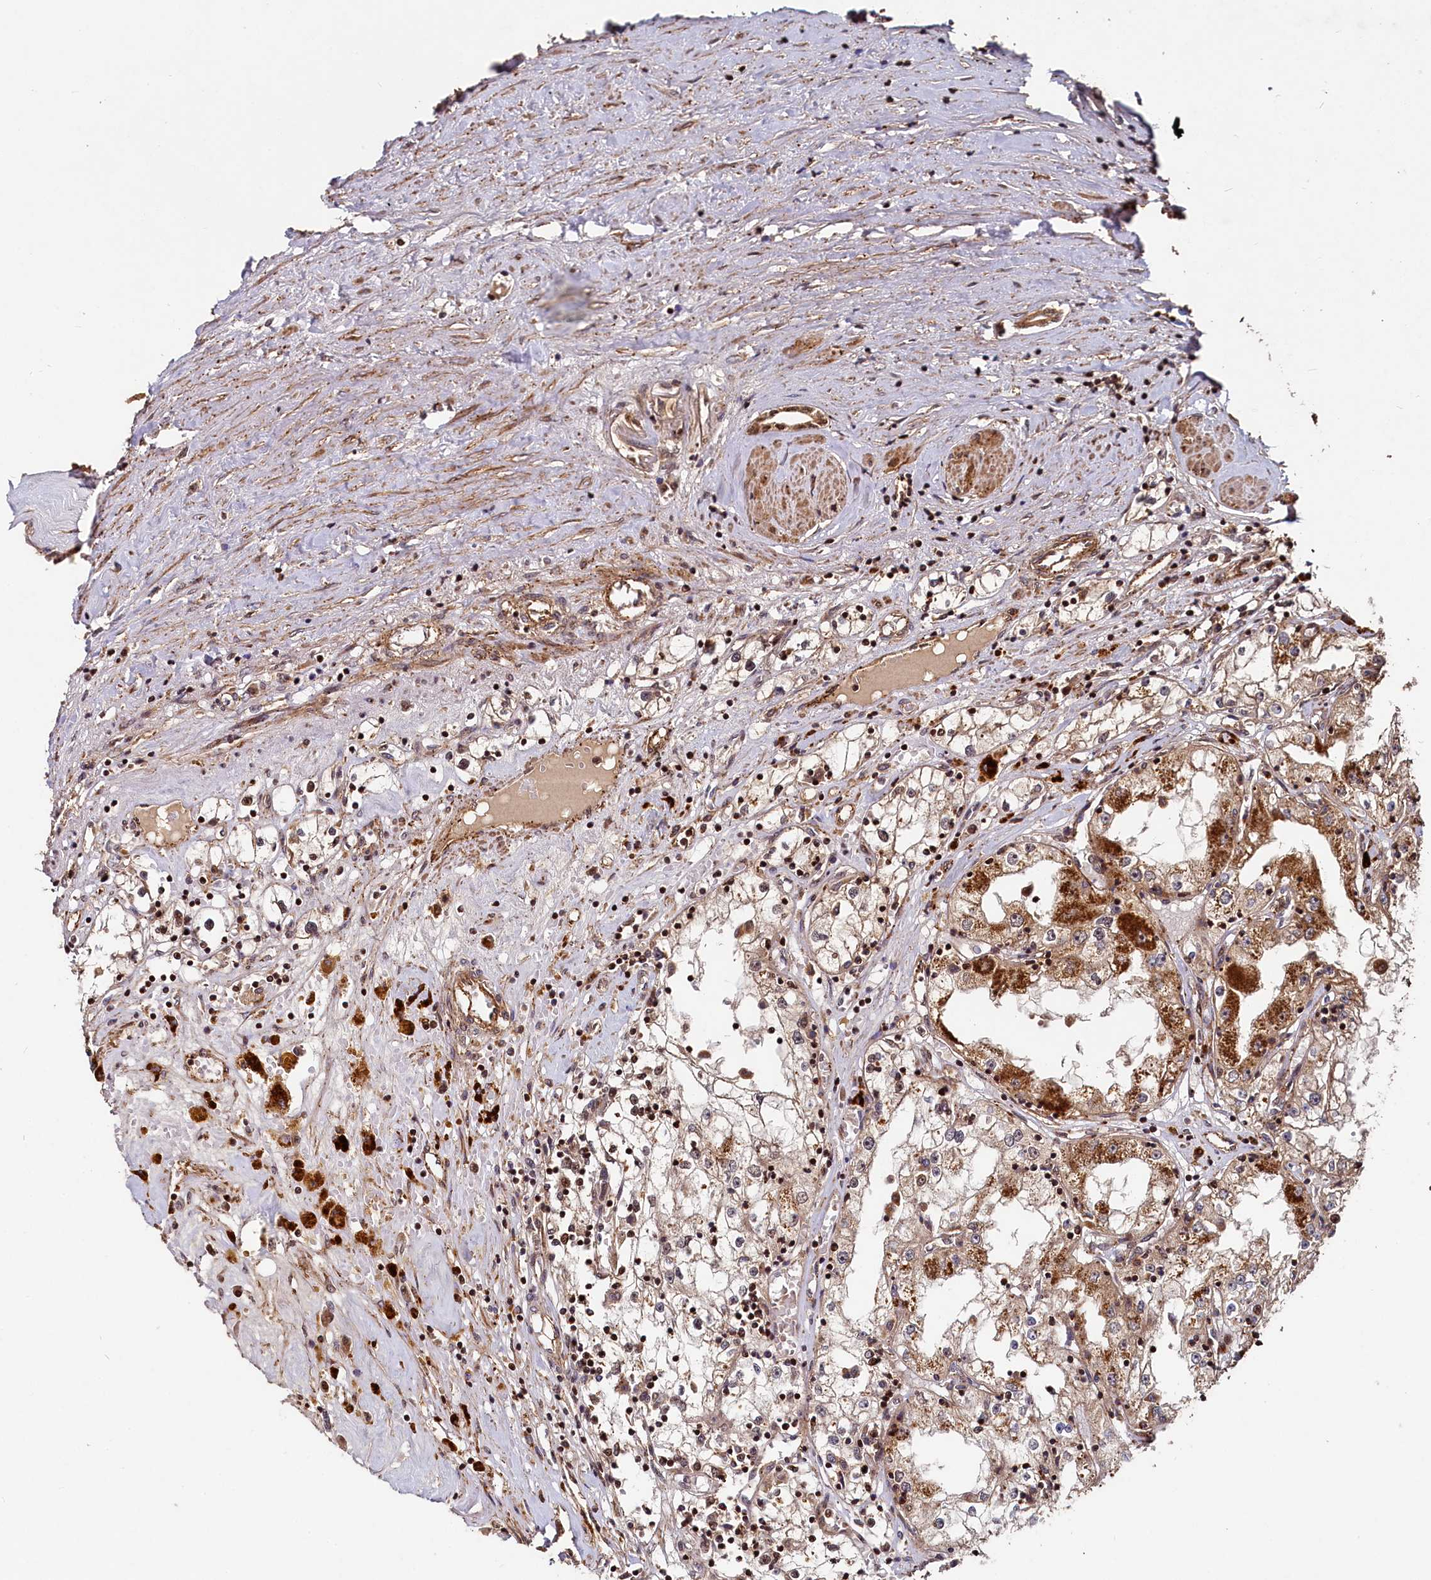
{"staining": {"intensity": "moderate", "quantity": "25%-75%", "location": "cytoplasmic/membranous"}, "tissue": "renal cancer", "cell_type": "Tumor cells", "image_type": "cancer", "snomed": [{"axis": "morphology", "description": "Adenocarcinoma, NOS"}, {"axis": "topography", "description": "Kidney"}], "caption": "Human adenocarcinoma (renal) stained with a brown dye reveals moderate cytoplasmic/membranous positive positivity in about 25%-75% of tumor cells.", "gene": "TRIM23", "patient": {"sex": "male", "age": 56}}